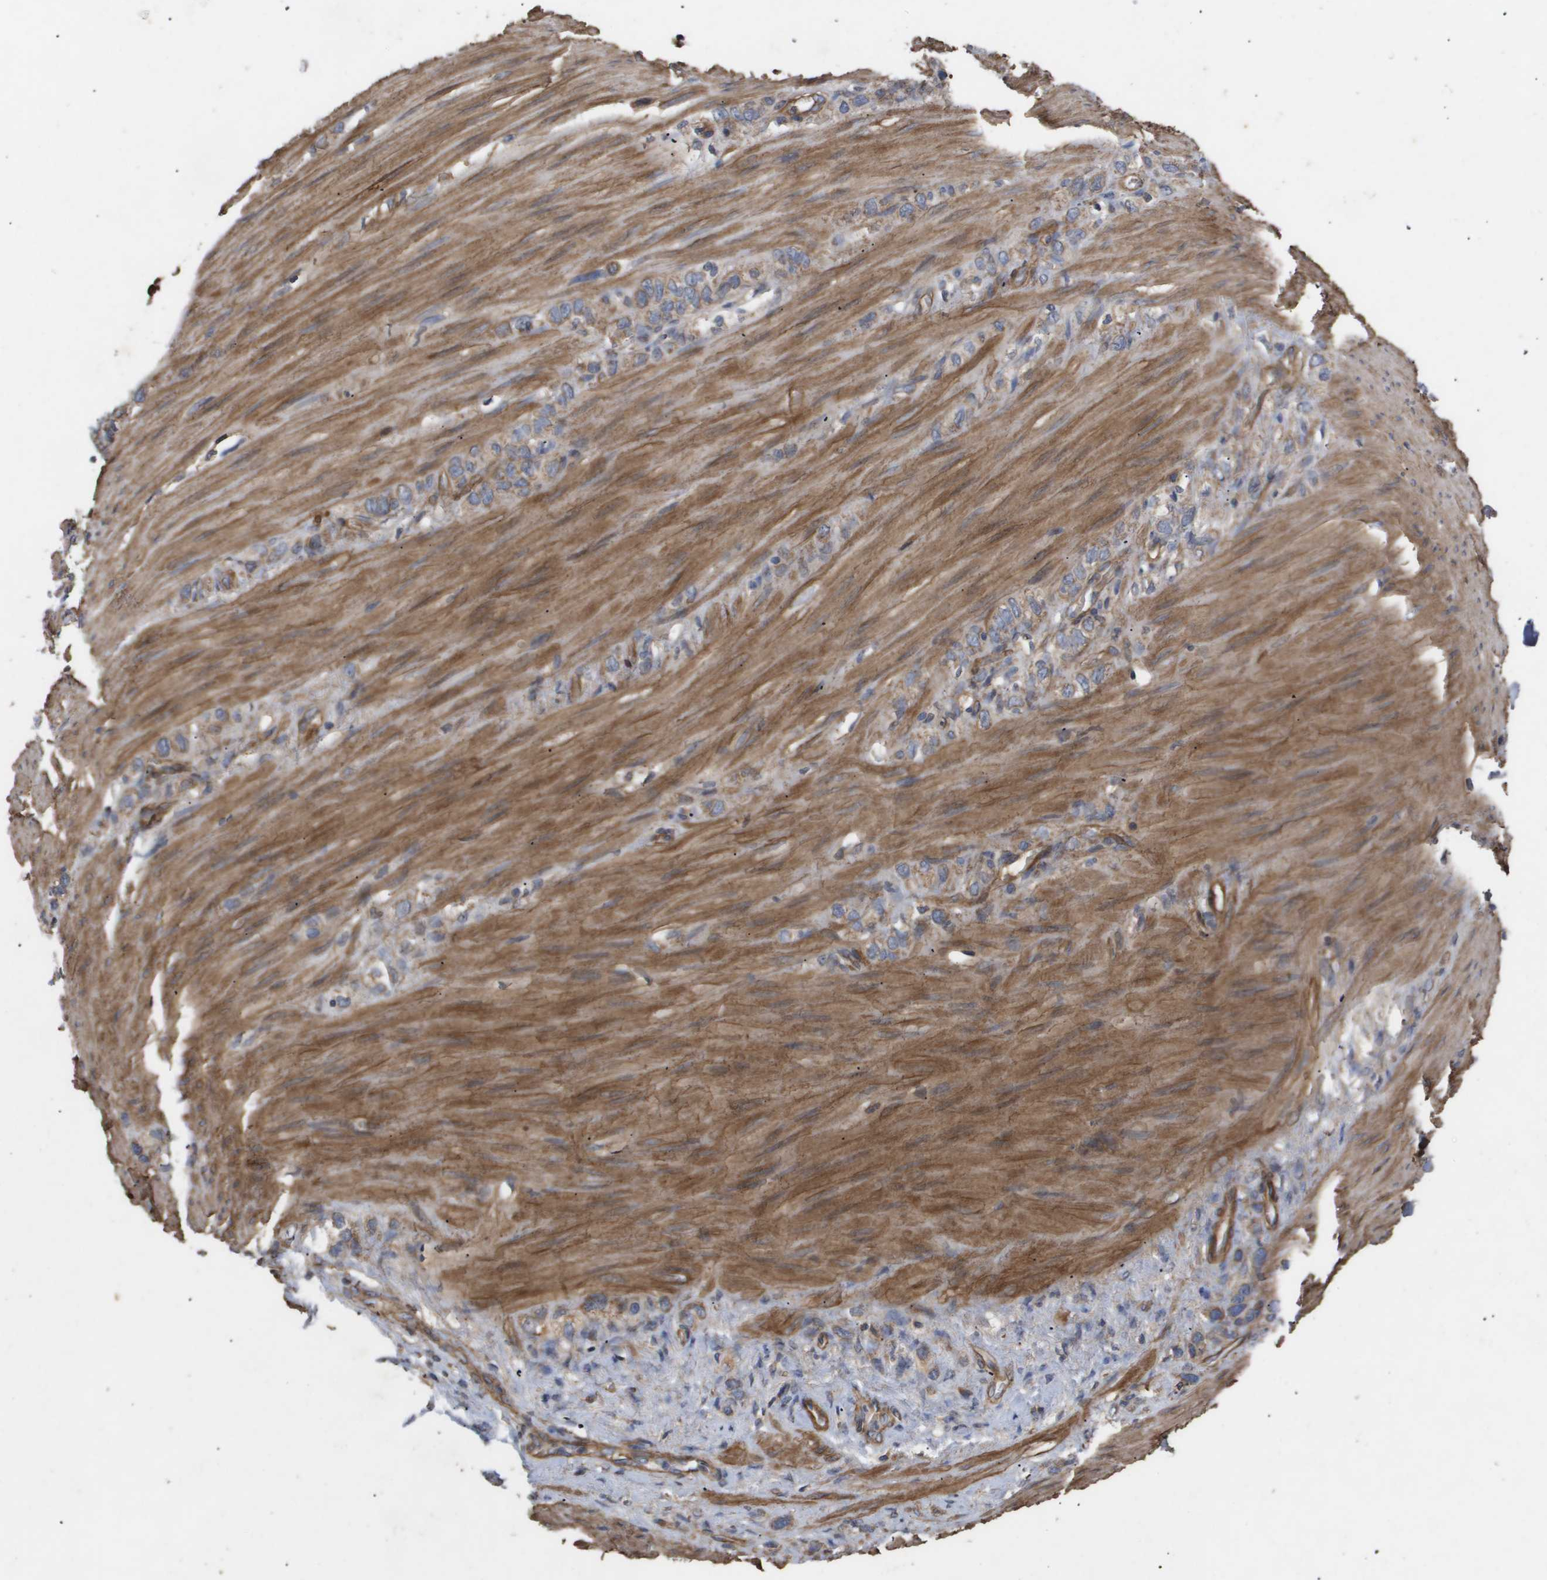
{"staining": {"intensity": "weak", "quantity": ">75%", "location": "cytoplasmic/membranous"}, "tissue": "stomach cancer", "cell_type": "Tumor cells", "image_type": "cancer", "snomed": [{"axis": "morphology", "description": "Adenocarcinoma, NOS"}, {"axis": "morphology", "description": "Adenocarcinoma, High grade"}, {"axis": "topography", "description": "Stomach, upper"}, {"axis": "topography", "description": "Stomach, lower"}], "caption": "Adenocarcinoma (stomach) stained for a protein shows weak cytoplasmic/membranous positivity in tumor cells. (DAB (3,3'-diaminobenzidine) IHC, brown staining for protein, blue staining for nuclei).", "gene": "TNS1", "patient": {"sex": "female", "age": 65}}